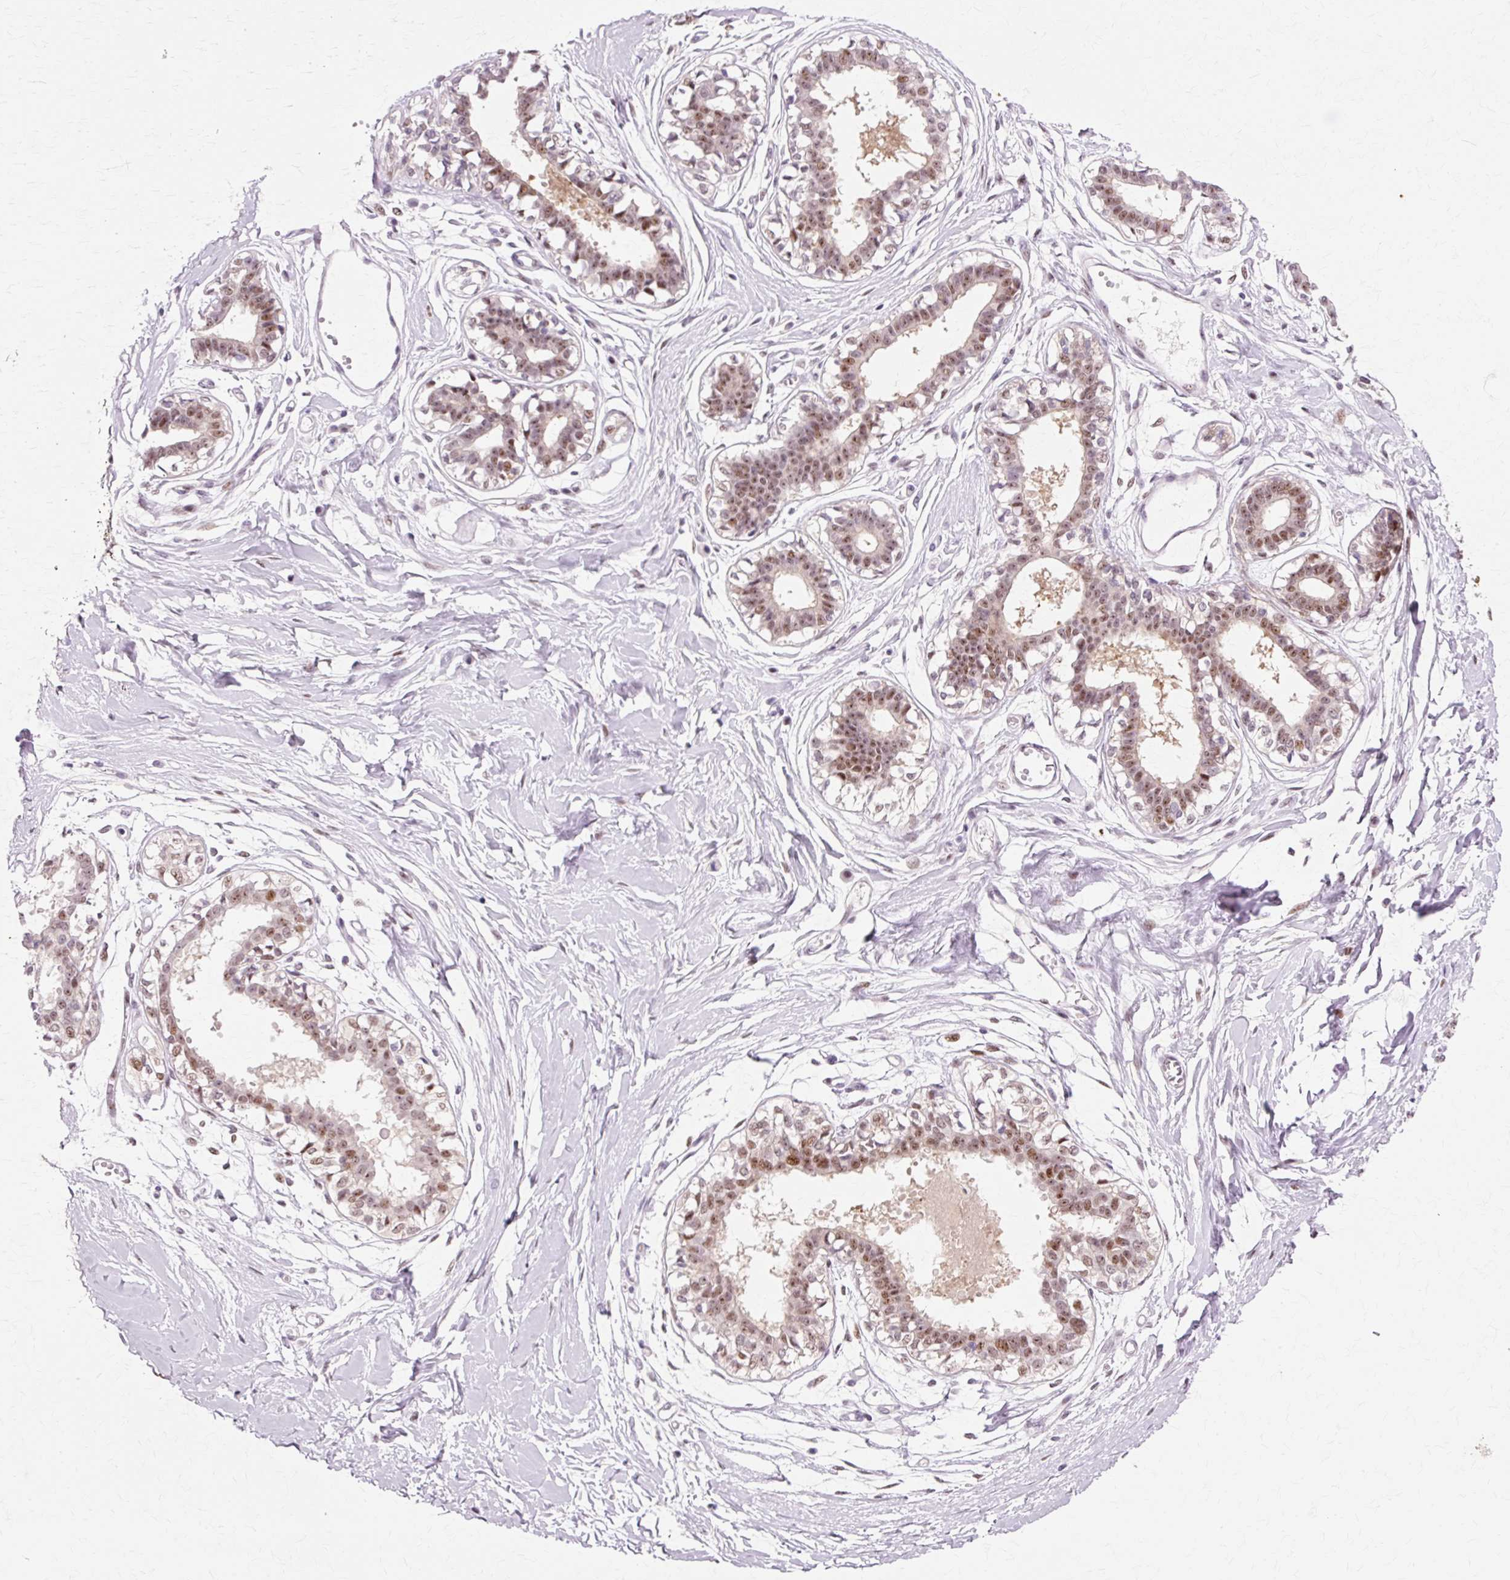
{"staining": {"intensity": "negative", "quantity": "none", "location": "none"}, "tissue": "breast", "cell_type": "Adipocytes", "image_type": "normal", "snomed": [{"axis": "morphology", "description": "Normal tissue, NOS"}, {"axis": "topography", "description": "Breast"}], "caption": "Breast was stained to show a protein in brown. There is no significant positivity in adipocytes. (DAB immunohistochemistry with hematoxylin counter stain).", "gene": "MACROD2", "patient": {"sex": "female", "age": 45}}